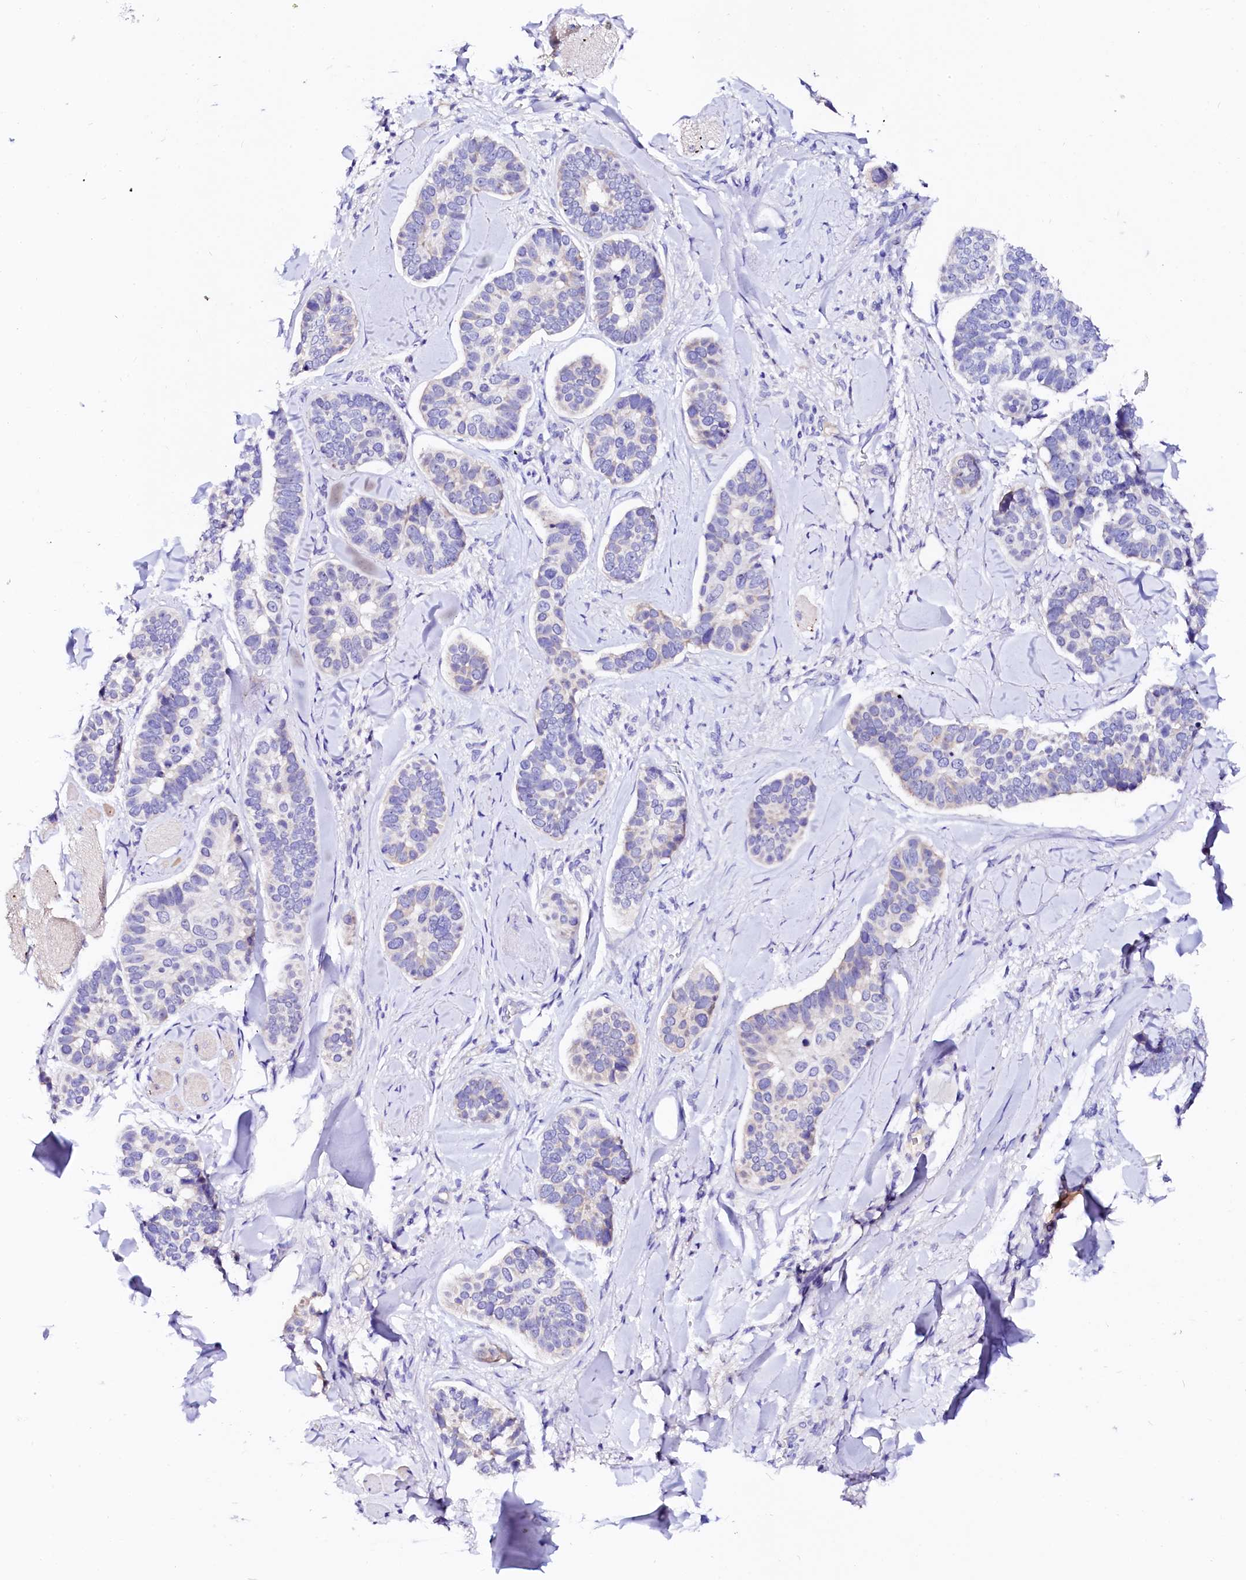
{"staining": {"intensity": "negative", "quantity": "none", "location": "none"}, "tissue": "skin cancer", "cell_type": "Tumor cells", "image_type": "cancer", "snomed": [{"axis": "morphology", "description": "Basal cell carcinoma"}, {"axis": "topography", "description": "Skin"}], "caption": "The IHC histopathology image has no significant staining in tumor cells of basal cell carcinoma (skin) tissue.", "gene": "BTBD16", "patient": {"sex": "male", "age": 62}}